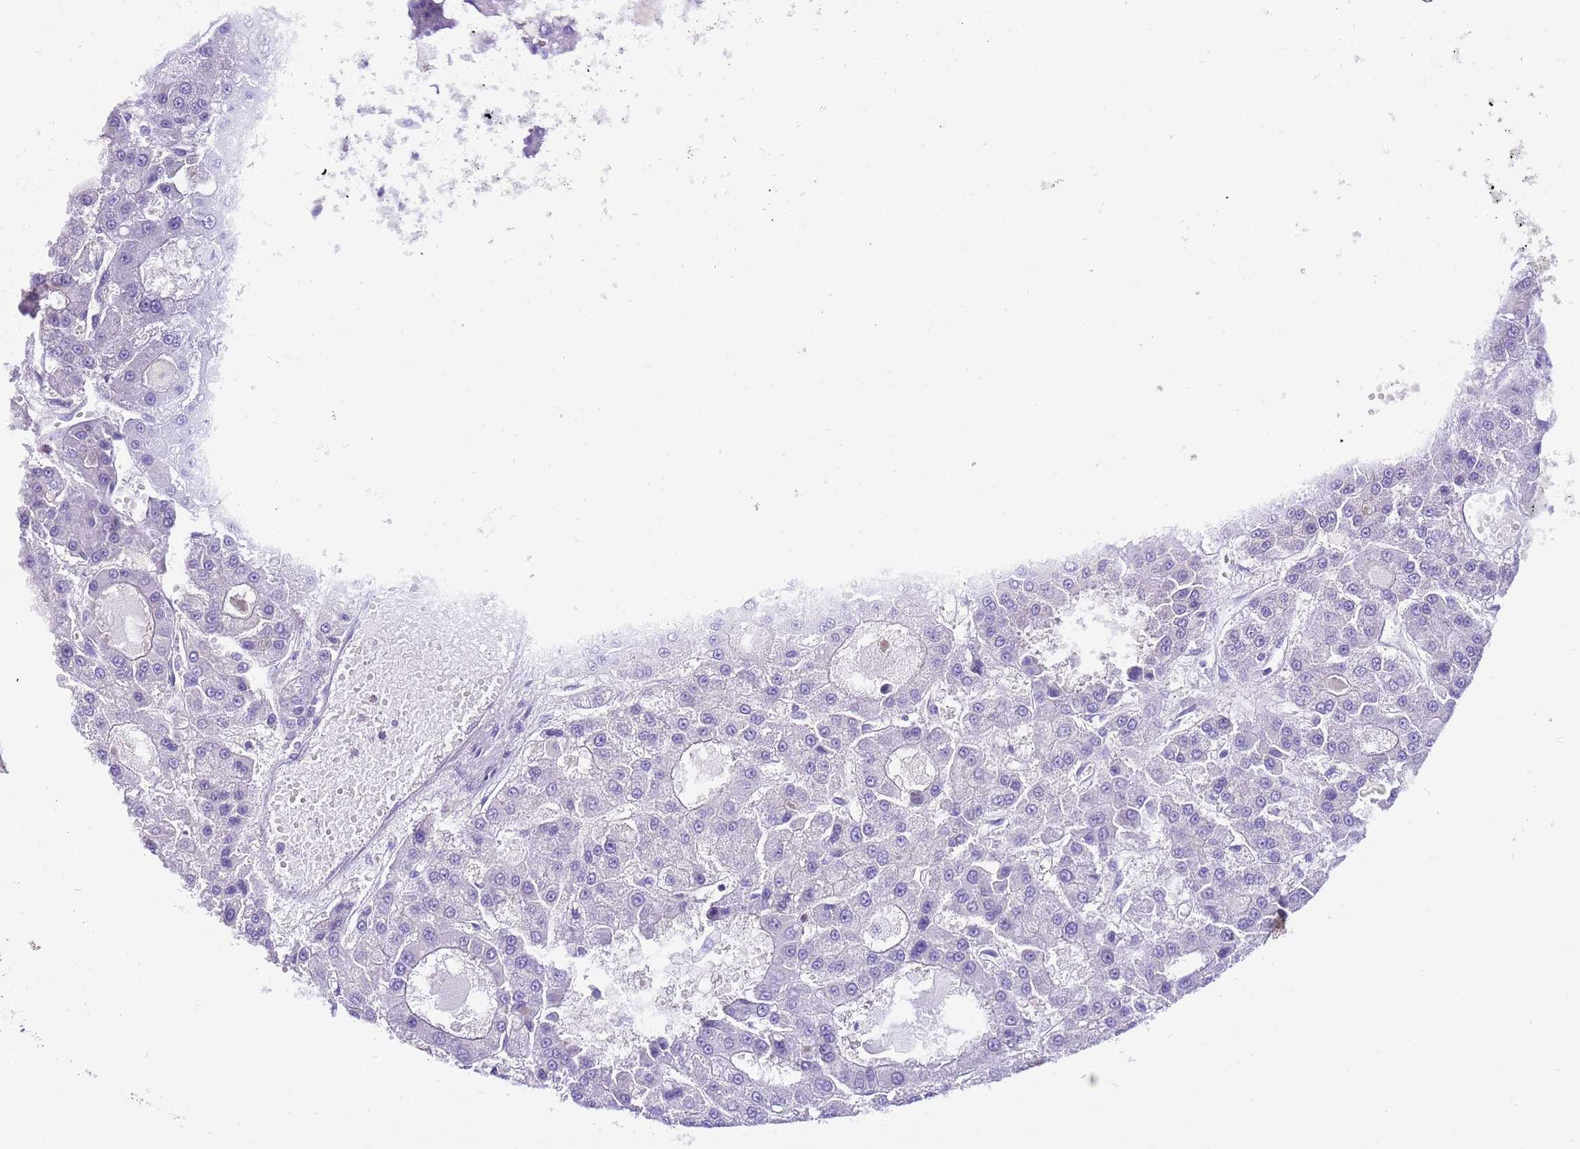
{"staining": {"intensity": "negative", "quantity": "none", "location": "none"}, "tissue": "liver cancer", "cell_type": "Tumor cells", "image_type": "cancer", "snomed": [{"axis": "morphology", "description": "Carcinoma, Hepatocellular, NOS"}, {"axis": "topography", "description": "Liver"}], "caption": "Liver cancer (hepatocellular carcinoma) was stained to show a protein in brown. There is no significant expression in tumor cells.", "gene": "BHLHA15", "patient": {"sex": "male", "age": 70}}